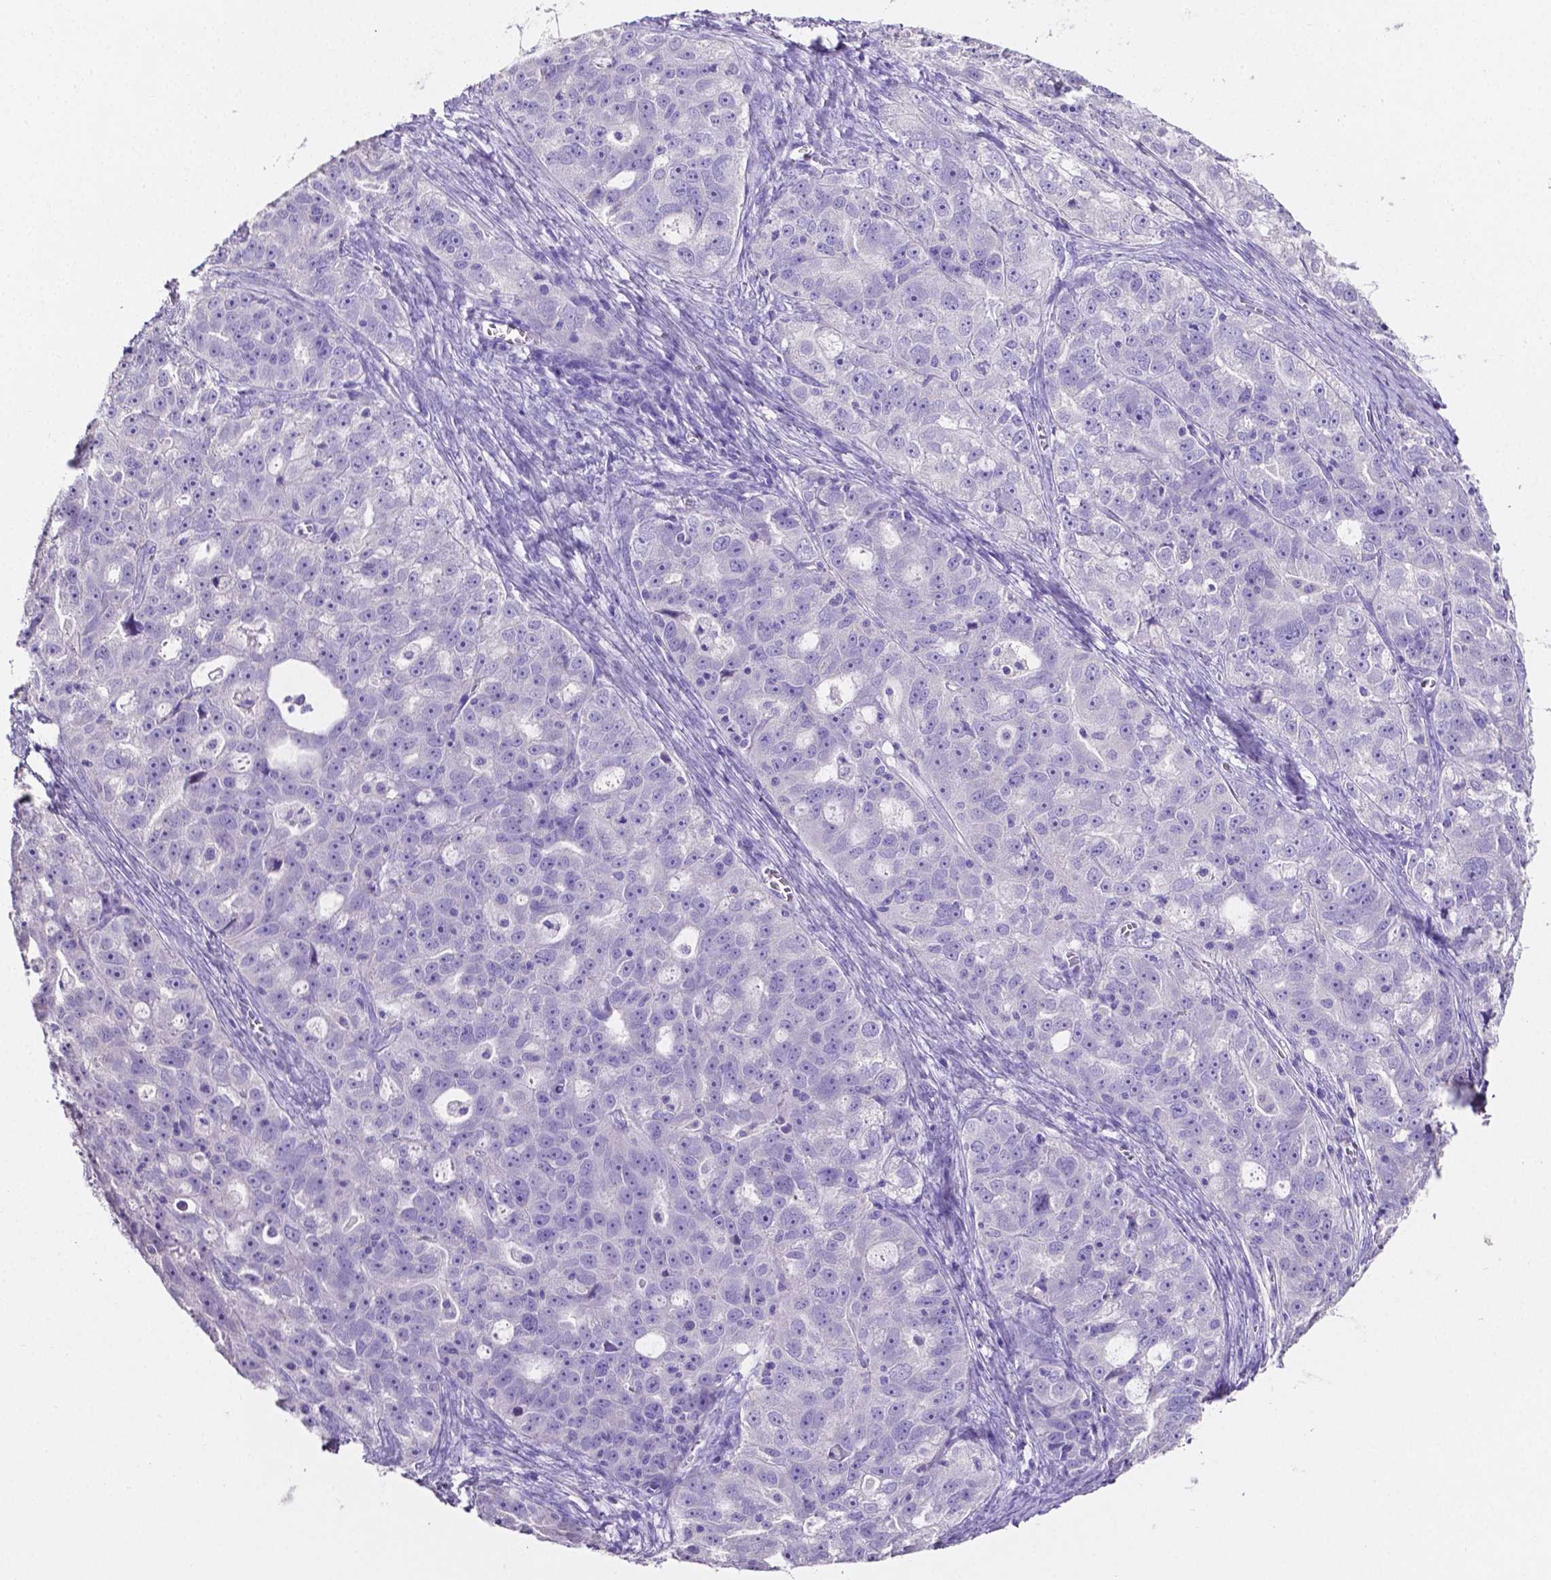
{"staining": {"intensity": "negative", "quantity": "none", "location": "none"}, "tissue": "ovarian cancer", "cell_type": "Tumor cells", "image_type": "cancer", "snomed": [{"axis": "morphology", "description": "Cystadenocarcinoma, serous, NOS"}, {"axis": "topography", "description": "Ovary"}], "caption": "Tumor cells show no significant positivity in ovarian cancer (serous cystadenocarcinoma).", "gene": "SLC22A2", "patient": {"sex": "female", "age": 51}}